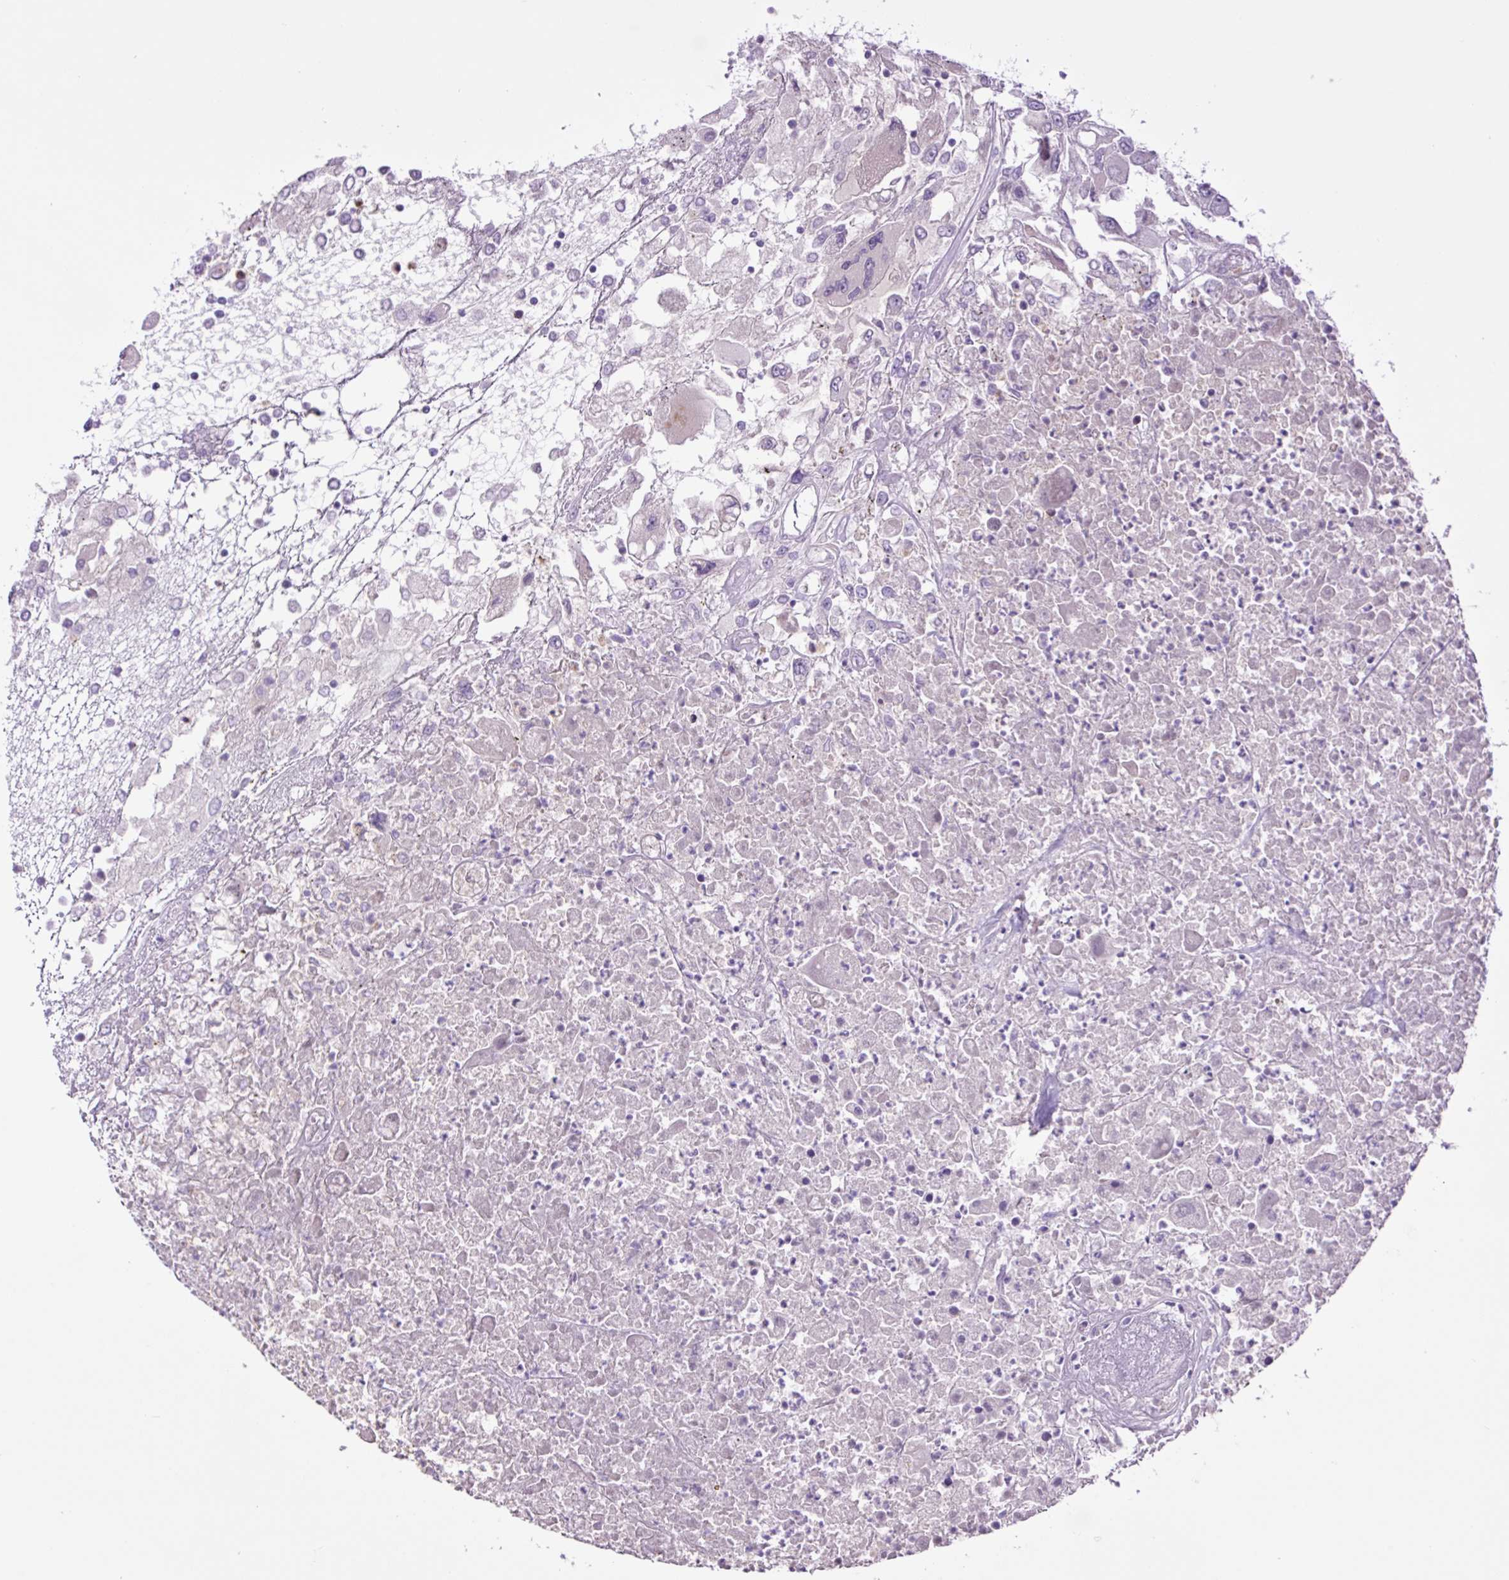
{"staining": {"intensity": "negative", "quantity": "none", "location": "none"}, "tissue": "renal cancer", "cell_type": "Tumor cells", "image_type": "cancer", "snomed": [{"axis": "morphology", "description": "Adenocarcinoma, NOS"}, {"axis": "topography", "description": "Kidney"}], "caption": "A high-resolution photomicrograph shows IHC staining of renal cancer, which shows no significant expression in tumor cells.", "gene": "MFSD3", "patient": {"sex": "female", "age": 52}}